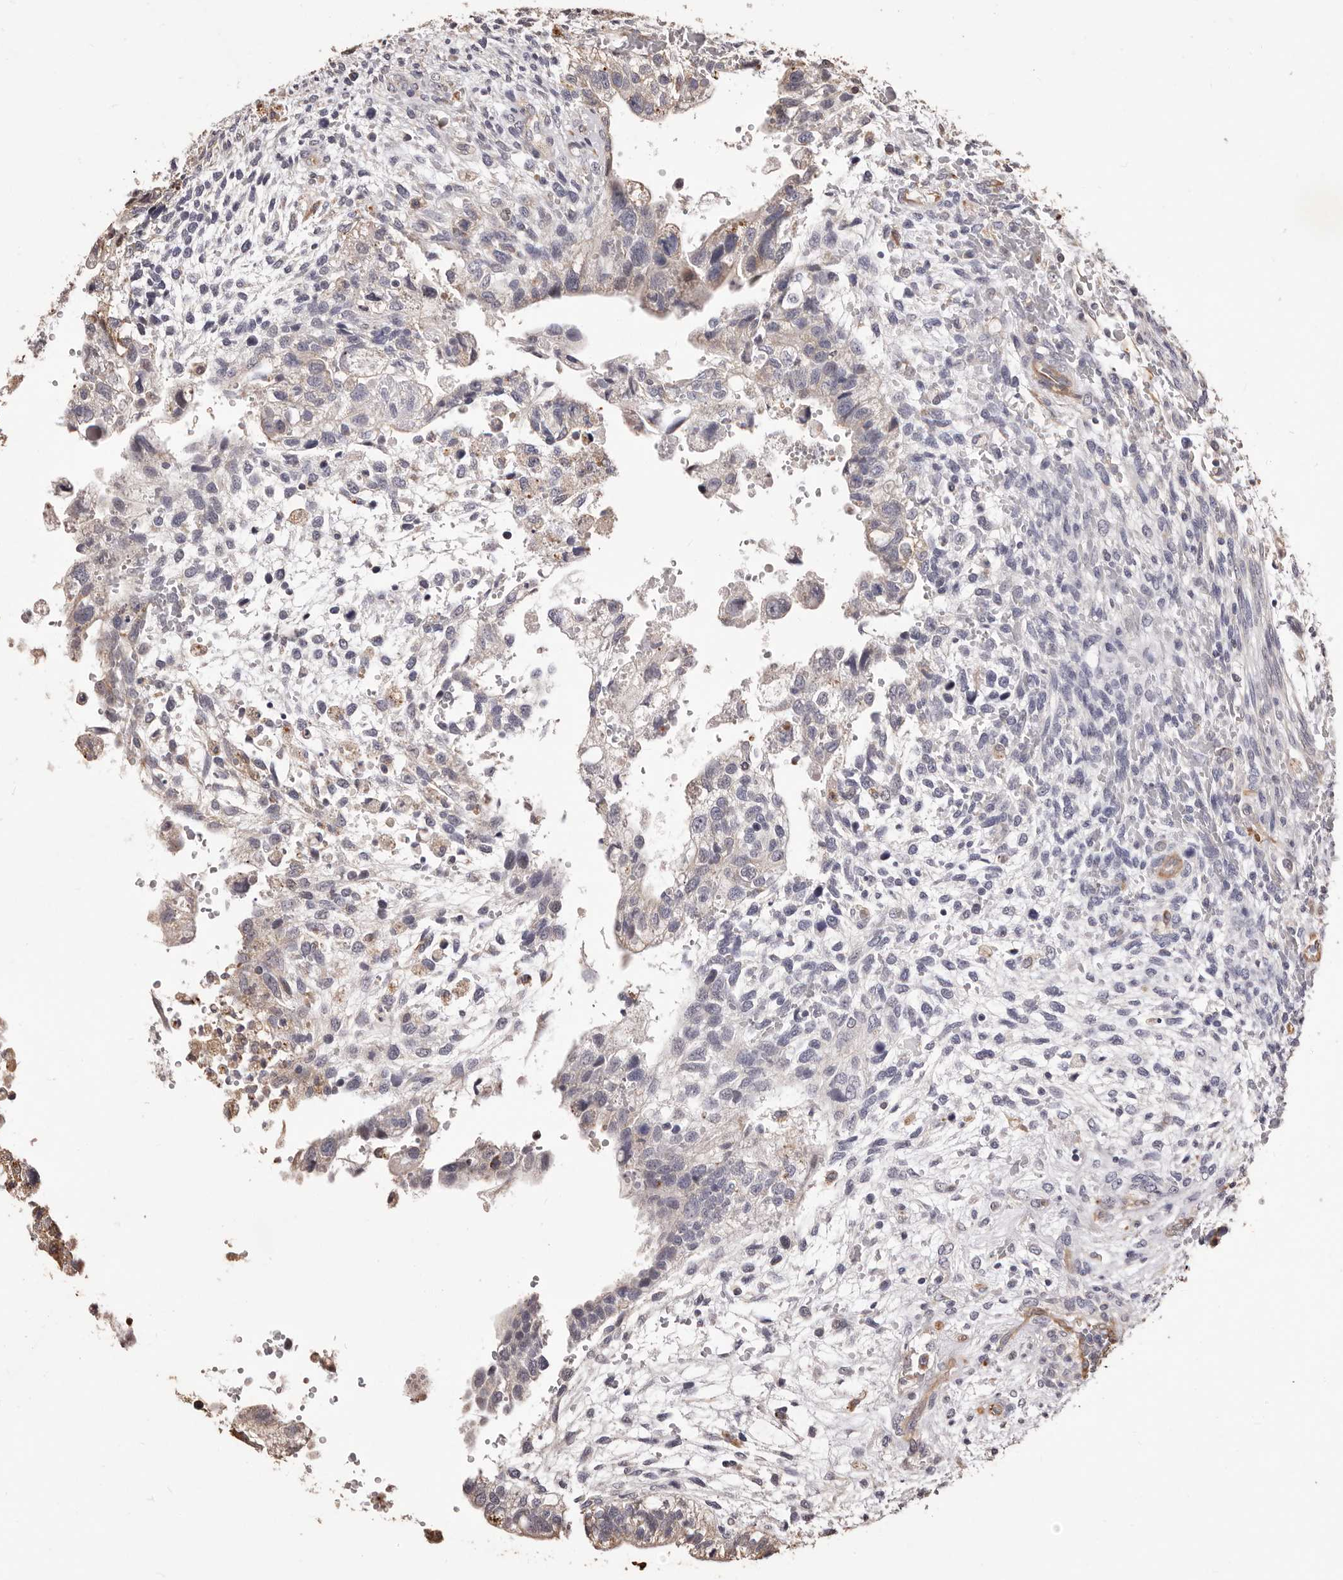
{"staining": {"intensity": "negative", "quantity": "none", "location": "none"}, "tissue": "testis cancer", "cell_type": "Tumor cells", "image_type": "cancer", "snomed": [{"axis": "morphology", "description": "Carcinoma, Embryonal, NOS"}, {"axis": "topography", "description": "Testis"}], "caption": "The IHC photomicrograph has no significant expression in tumor cells of testis embryonal carcinoma tissue.", "gene": "ALPK1", "patient": {"sex": "male", "age": 37}}